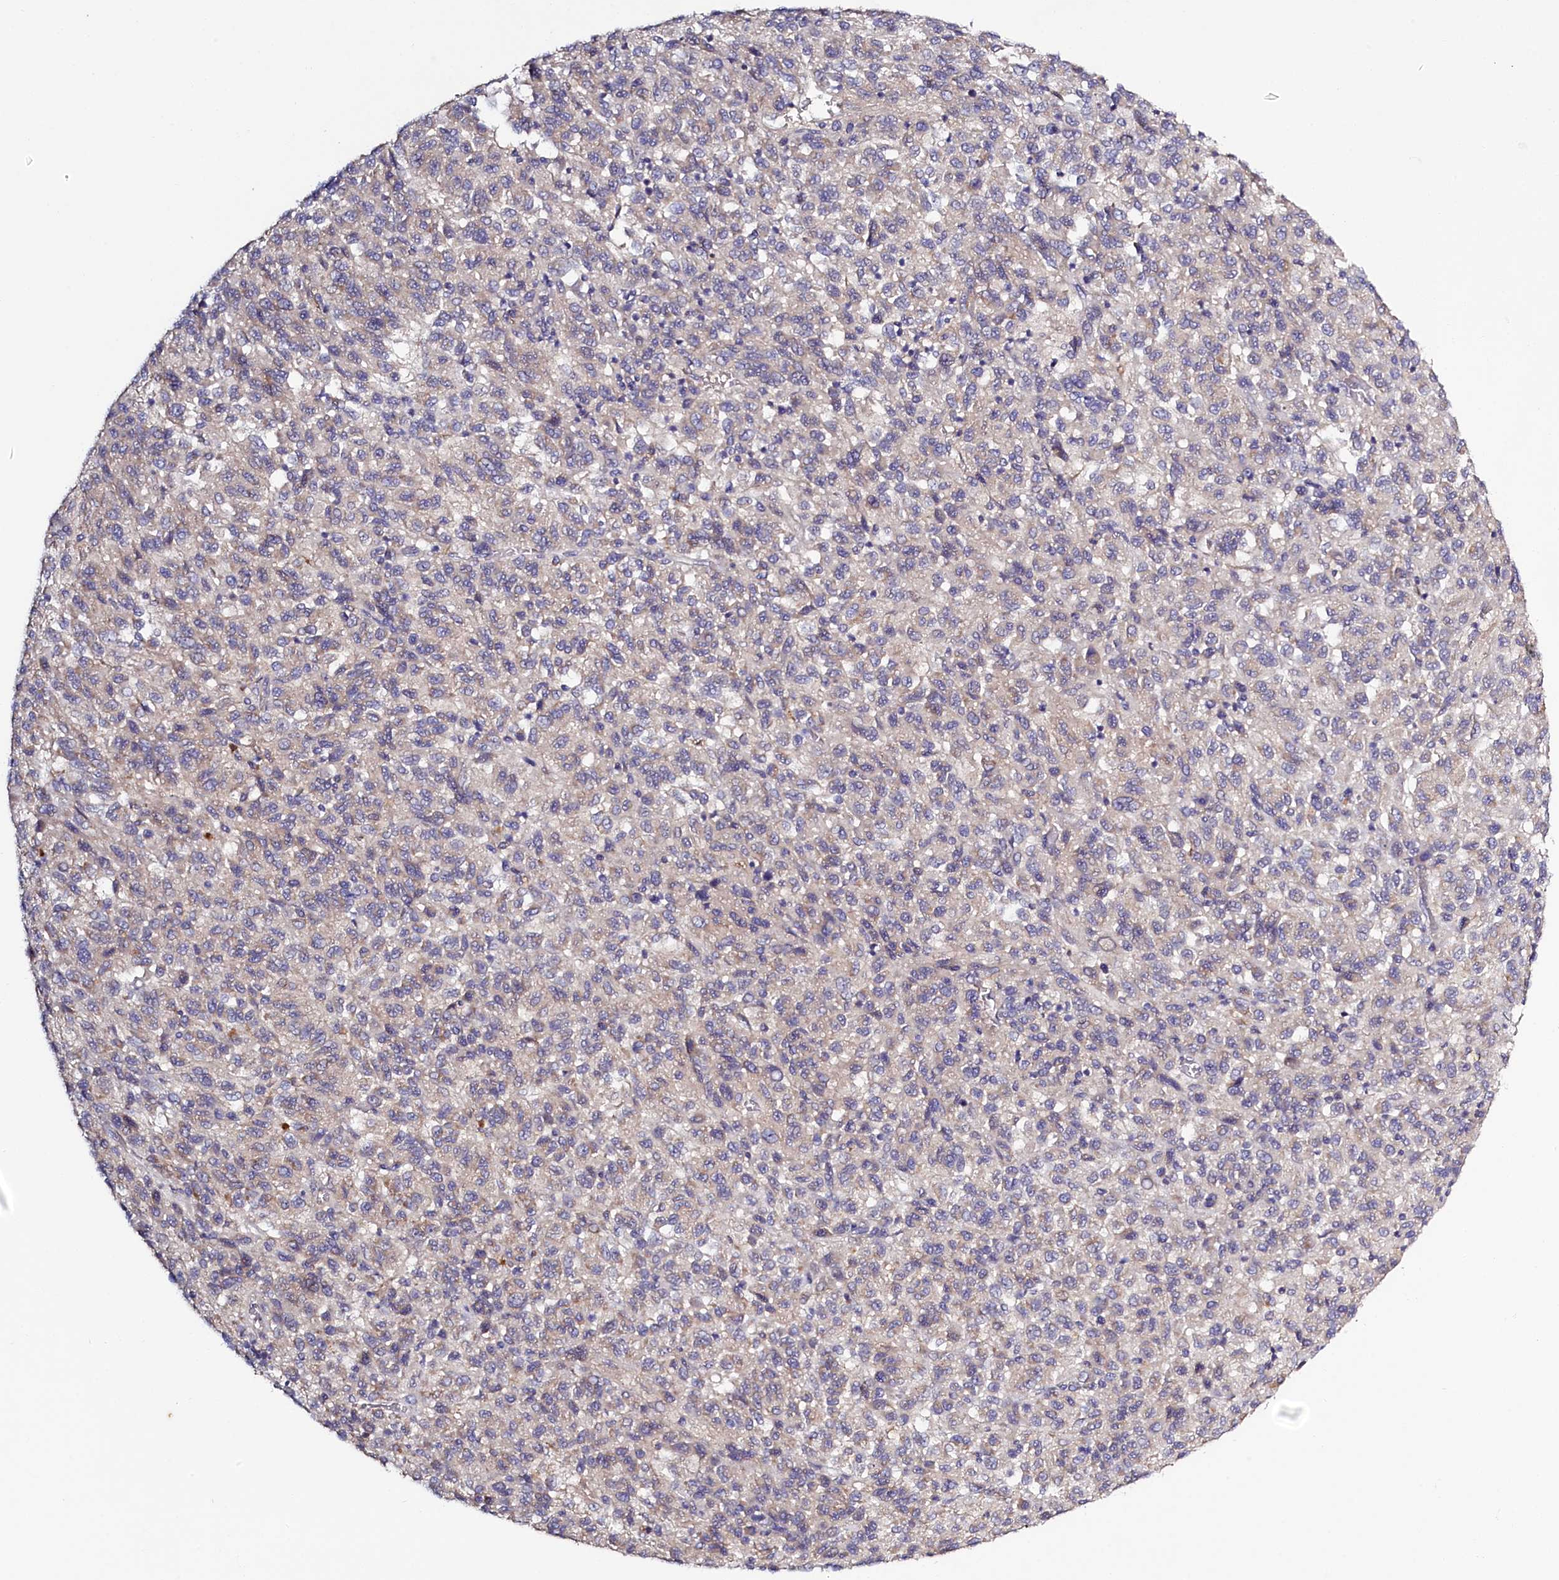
{"staining": {"intensity": "weak", "quantity": "<25%", "location": "cytoplasmic/membranous"}, "tissue": "melanoma", "cell_type": "Tumor cells", "image_type": "cancer", "snomed": [{"axis": "morphology", "description": "Malignant melanoma, Metastatic site"}, {"axis": "topography", "description": "Lung"}], "caption": "Melanoma was stained to show a protein in brown. There is no significant staining in tumor cells. (DAB IHC with hematoxylin counter stain).", "gene": "PDE6D", "patient": {"sex": "male", "age": 64}}